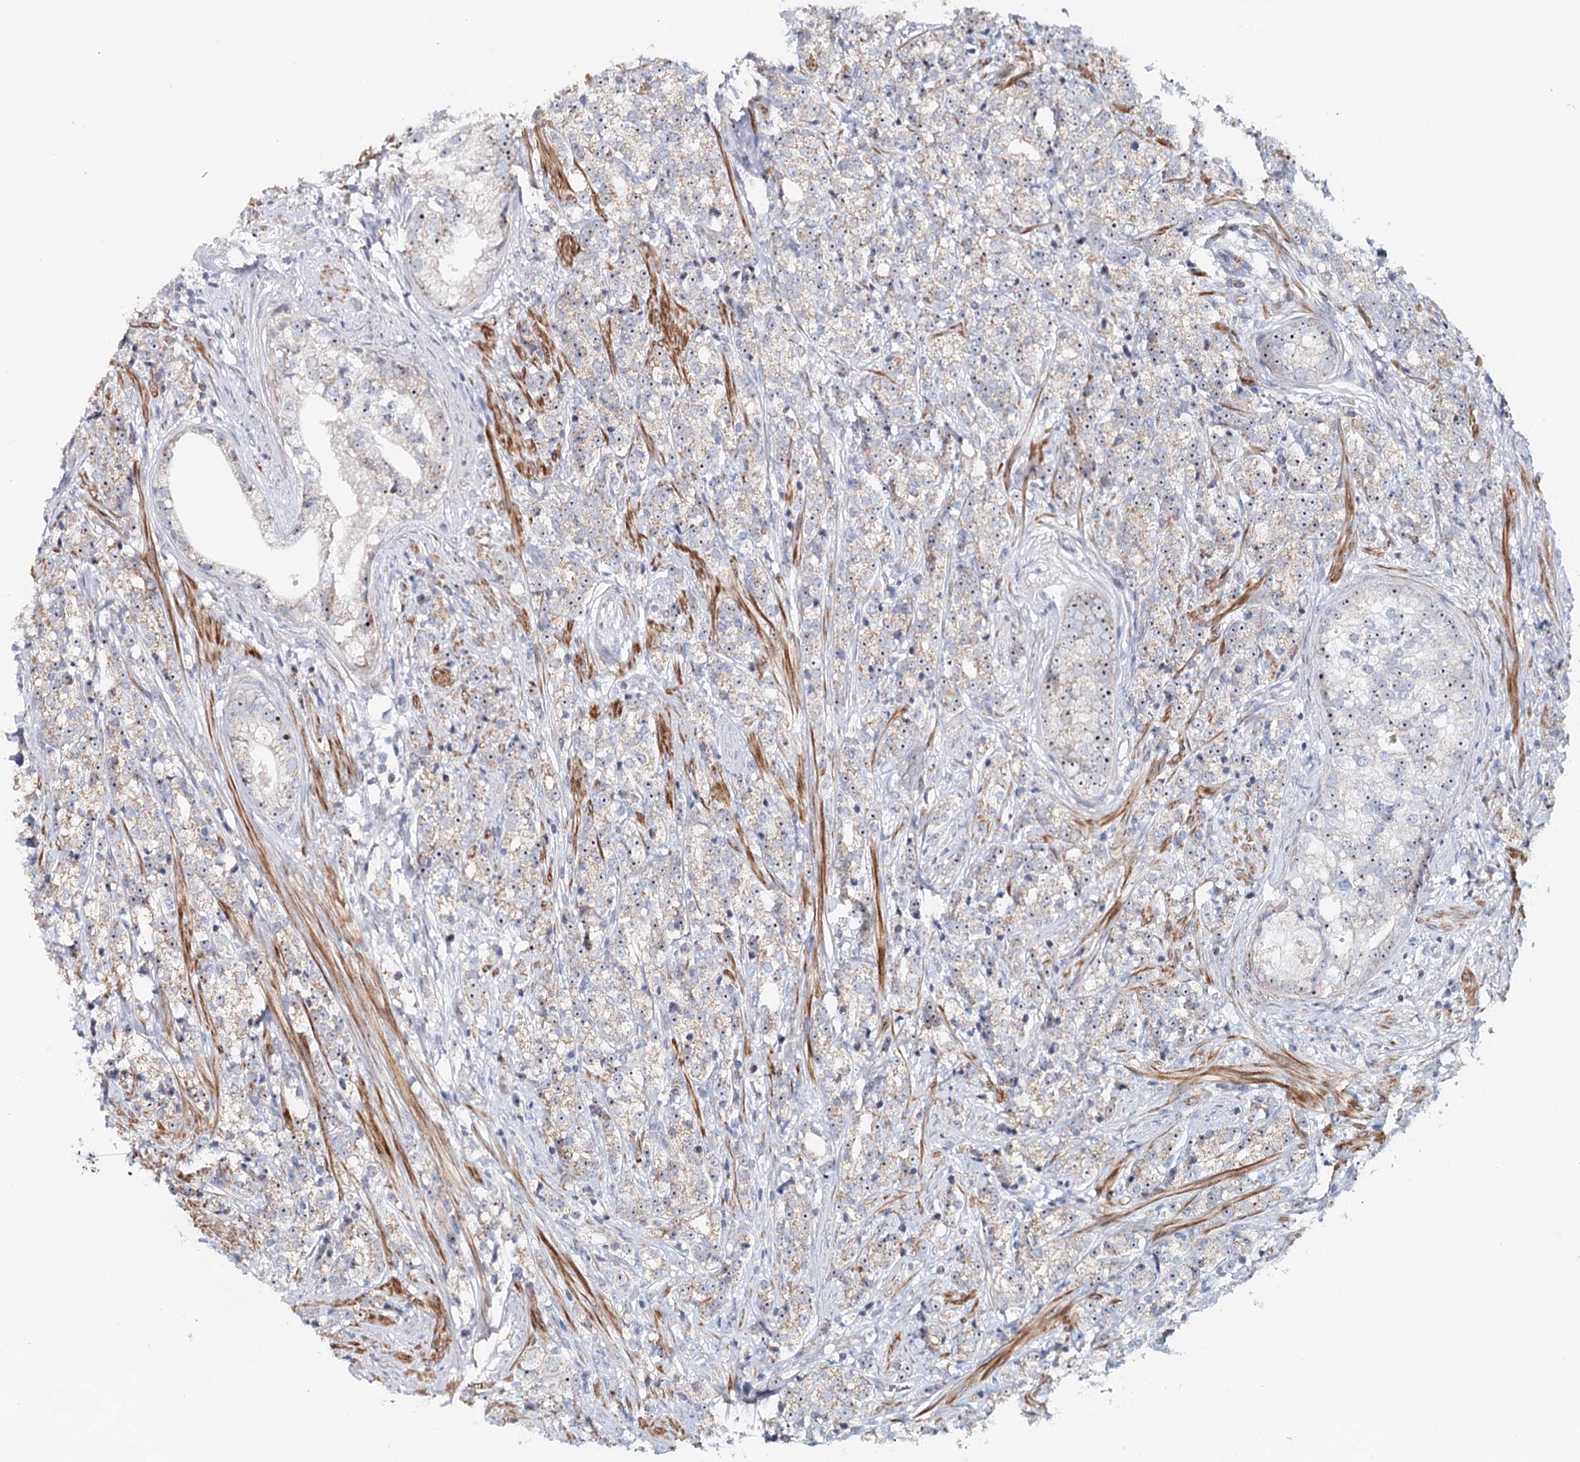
{"staining": {"intensity": "weak", "quantity": "<25%", "location": "cytoplasmic/membranous,nuclear"}, "tissue": "prostate cancer", "cell_type": "Tumor cells", "image_type": "cancer", "snomed": [{"axis": "morphology", "description": "Adenocarcinoma, High grade"}, {"axis": "topography", "description": "Prostate"}], "caption": "Prostate adenocarcinoma (high-grade) was stained to show a protein in brown. There is no significant positivity in tumor cells.", "gene": "RBM43", "patient": {"sex": "male", "age": 69}}